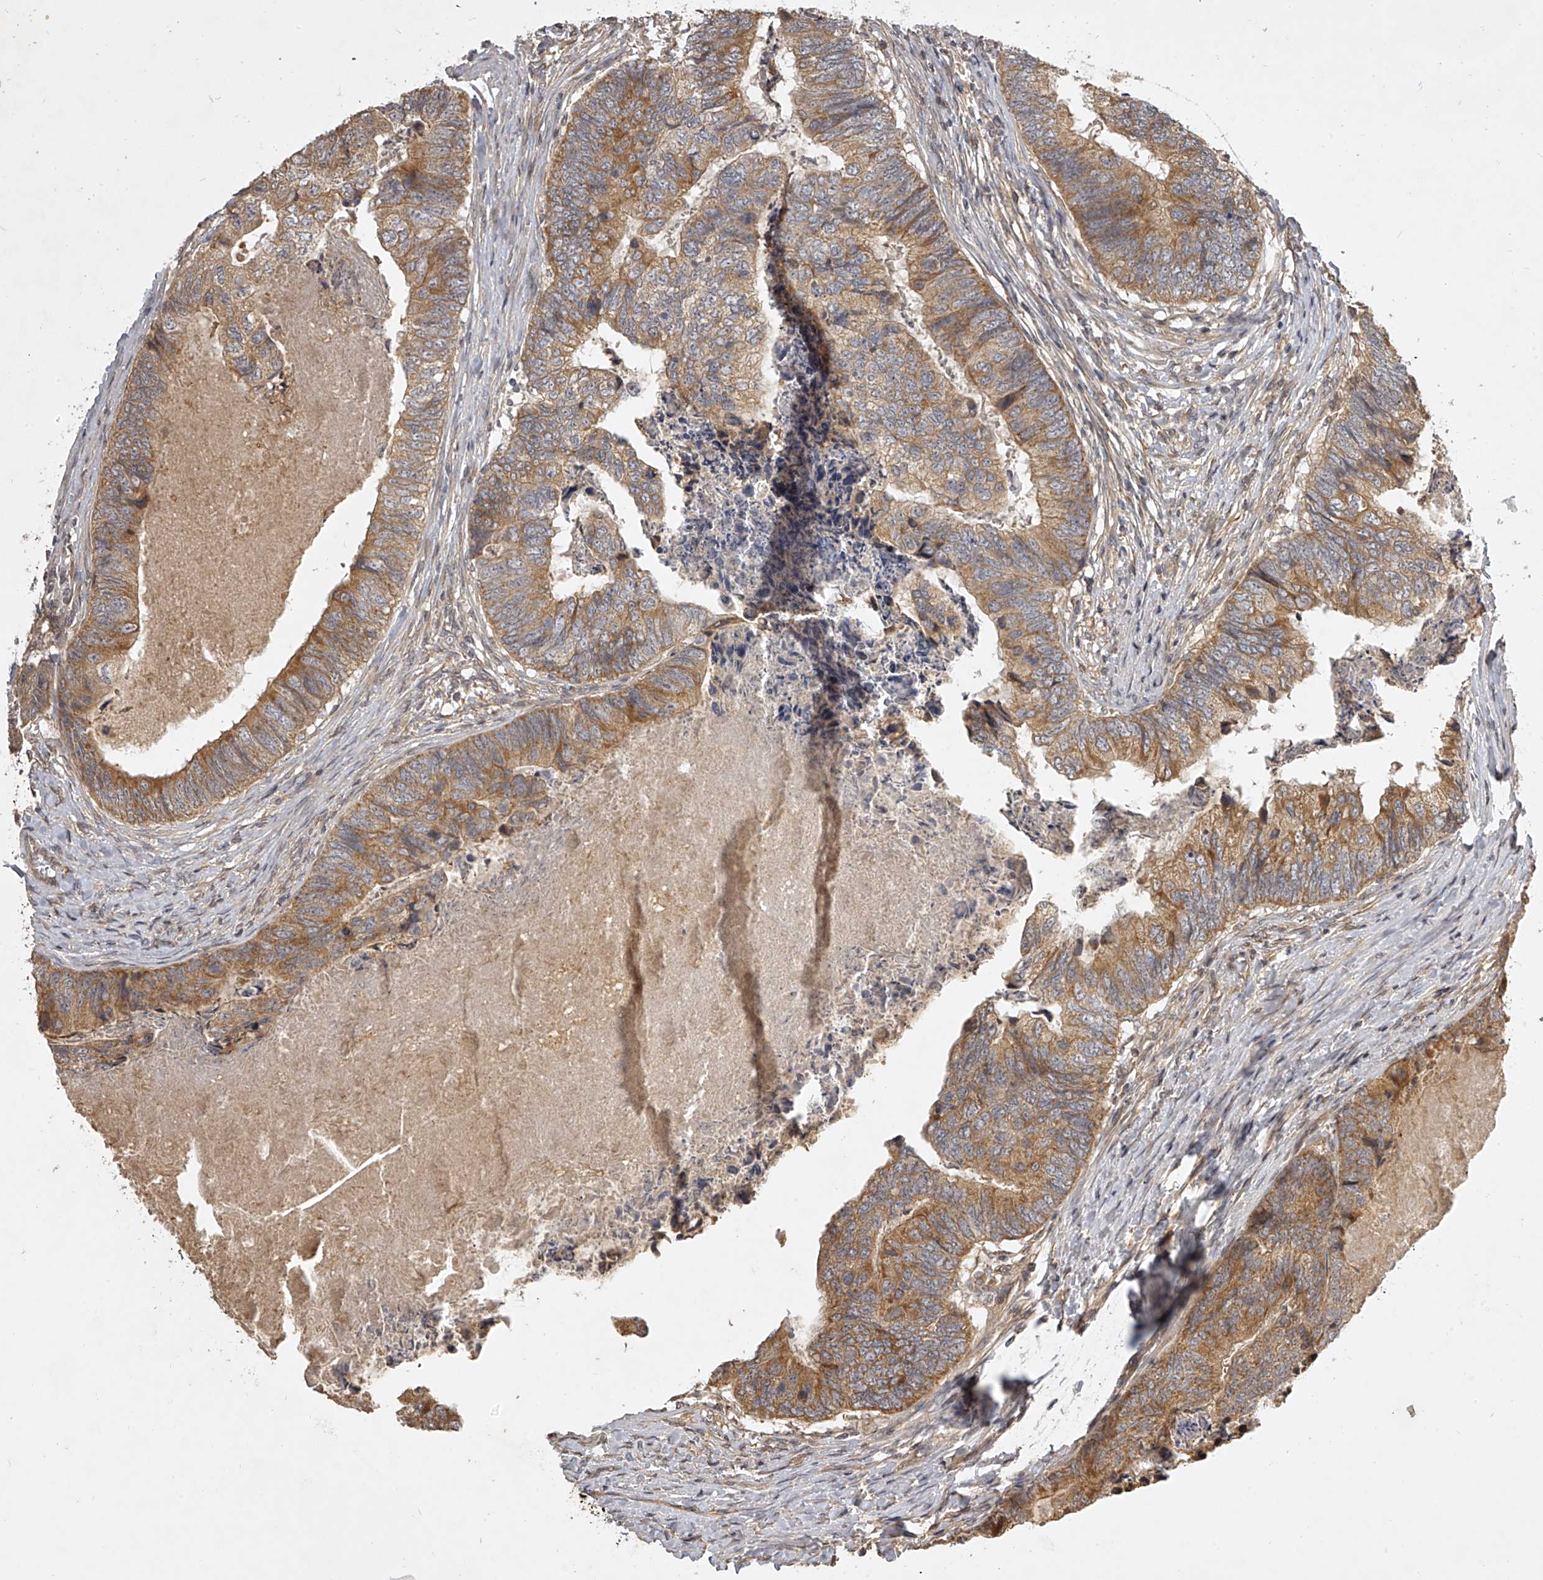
{"staining": {"intensity": "moderate", "quantity": ">75%", "location": "cytoplasmic/membranous"}, "tissue": "colorectal cancer", "cell_type": "Tumor cells", "image_type": "cancer", "snomed": [{"axis": "morphology", "description": "Adenocarcinoma, NOS"}, {"axis": "topography", "description": "Colon"}], "caption": "IHC image of human adenocarcinoma (colorectal) stained for a protein (brown), which displays medium levels of moderate cytoplasmic/membranous positivity in about >75% of tumor cells.", "gene": "NFS1", "patient": {"sex": "female", "age": 67}}